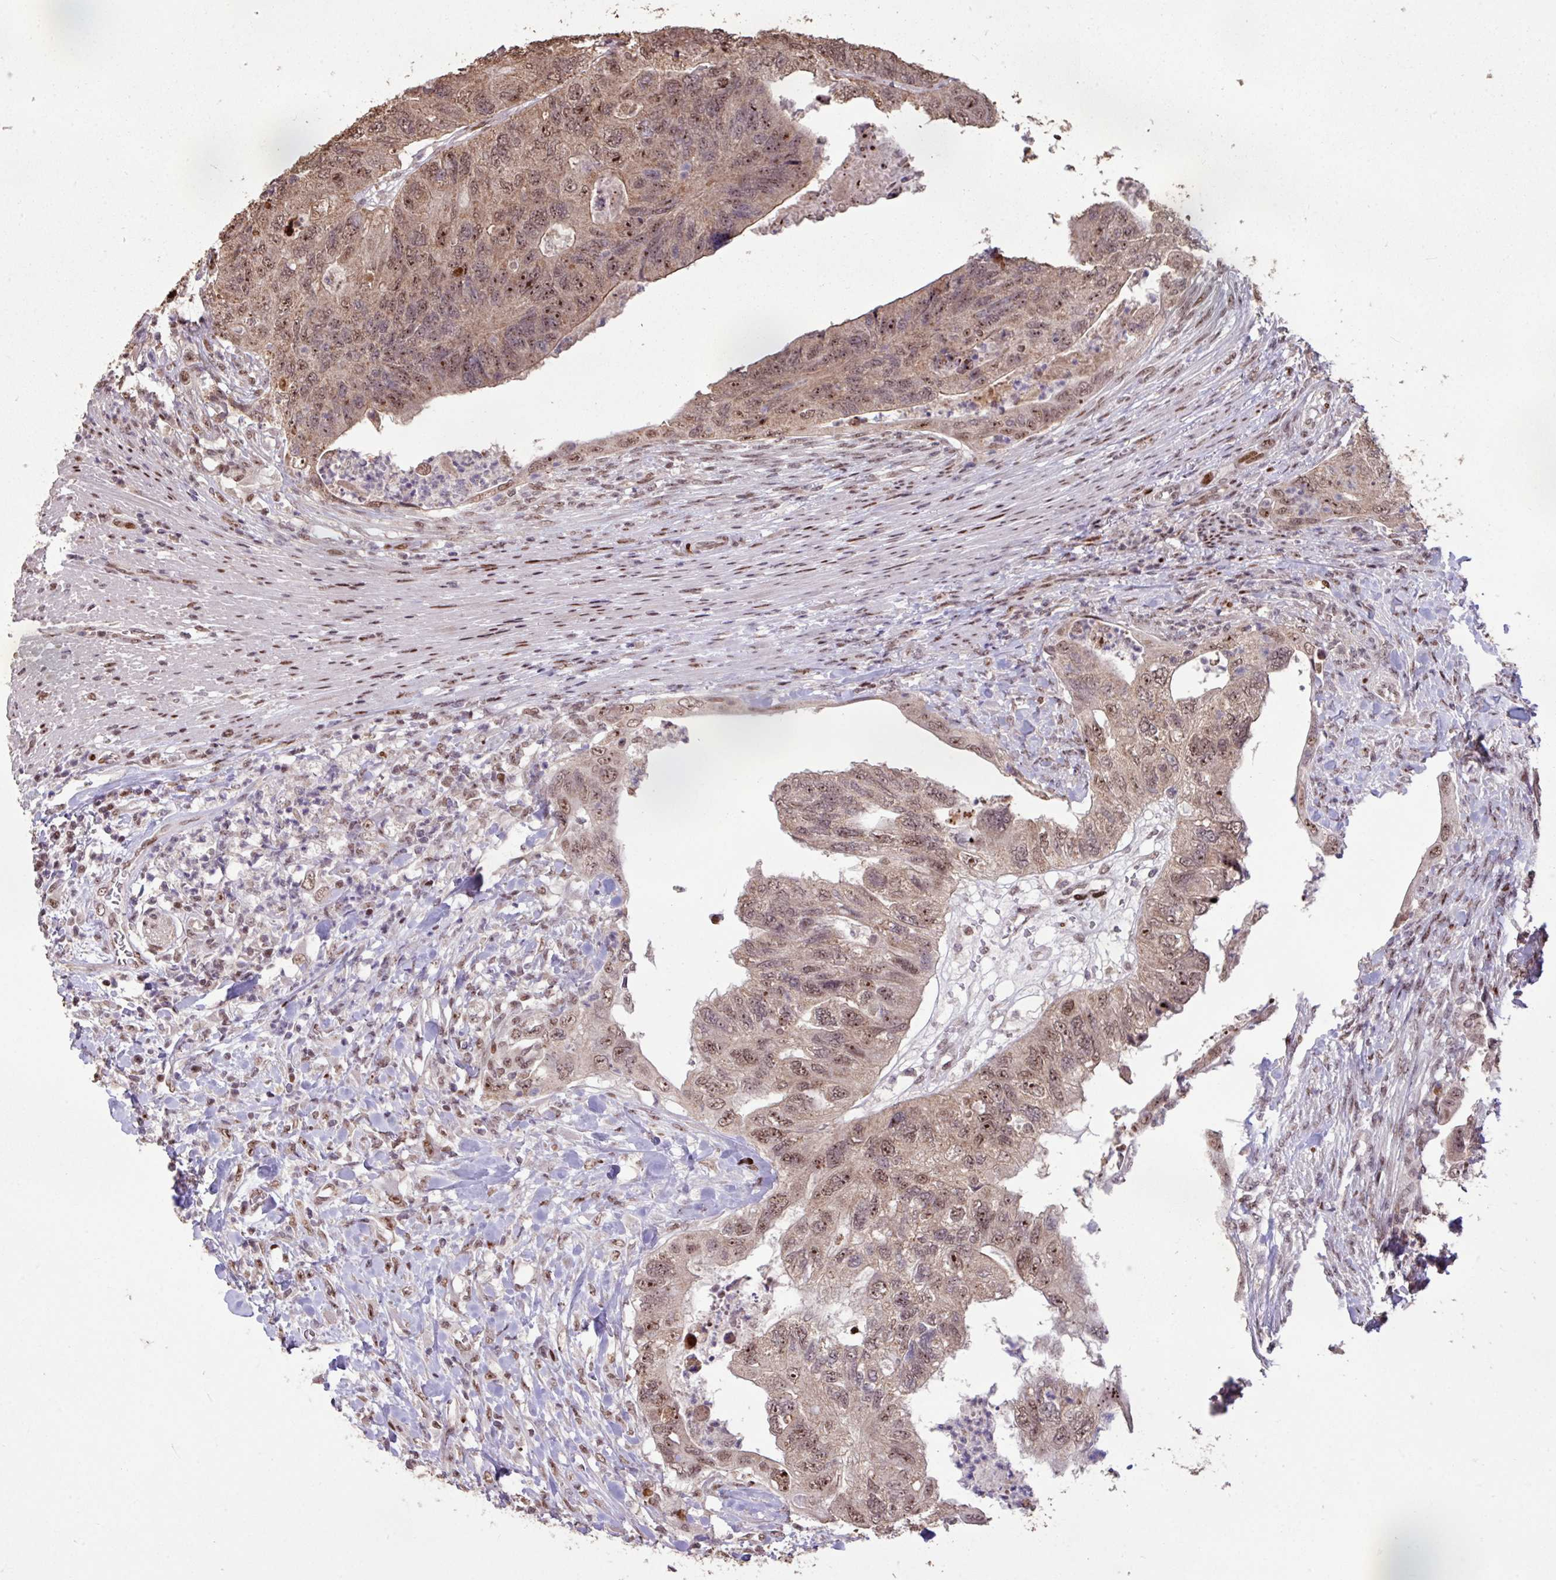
{"staining": {"intensity": "moderate", "quantity": ">75%", "location": "cytoplasmic/membranous,nuclear"}, "tissue": "colorectal cancer", "cell_type": "Tumor cells", "image_type": "cancer", "snomed": [{"axis": "morphology", "description": "Adenocarcinoma, NOS"}, {"axis": "topography", "description": "Rectum"}], "caption": "This photomicrograph displays immunohistochemistry staining of human adenocarcinoma (colorectal), with medium moderate cytoplasmic/membranous and nuclear expression in about >75% of tumor cells.", "gene": "ZNF709", "patient": {"sex": "male", "age": 63}}